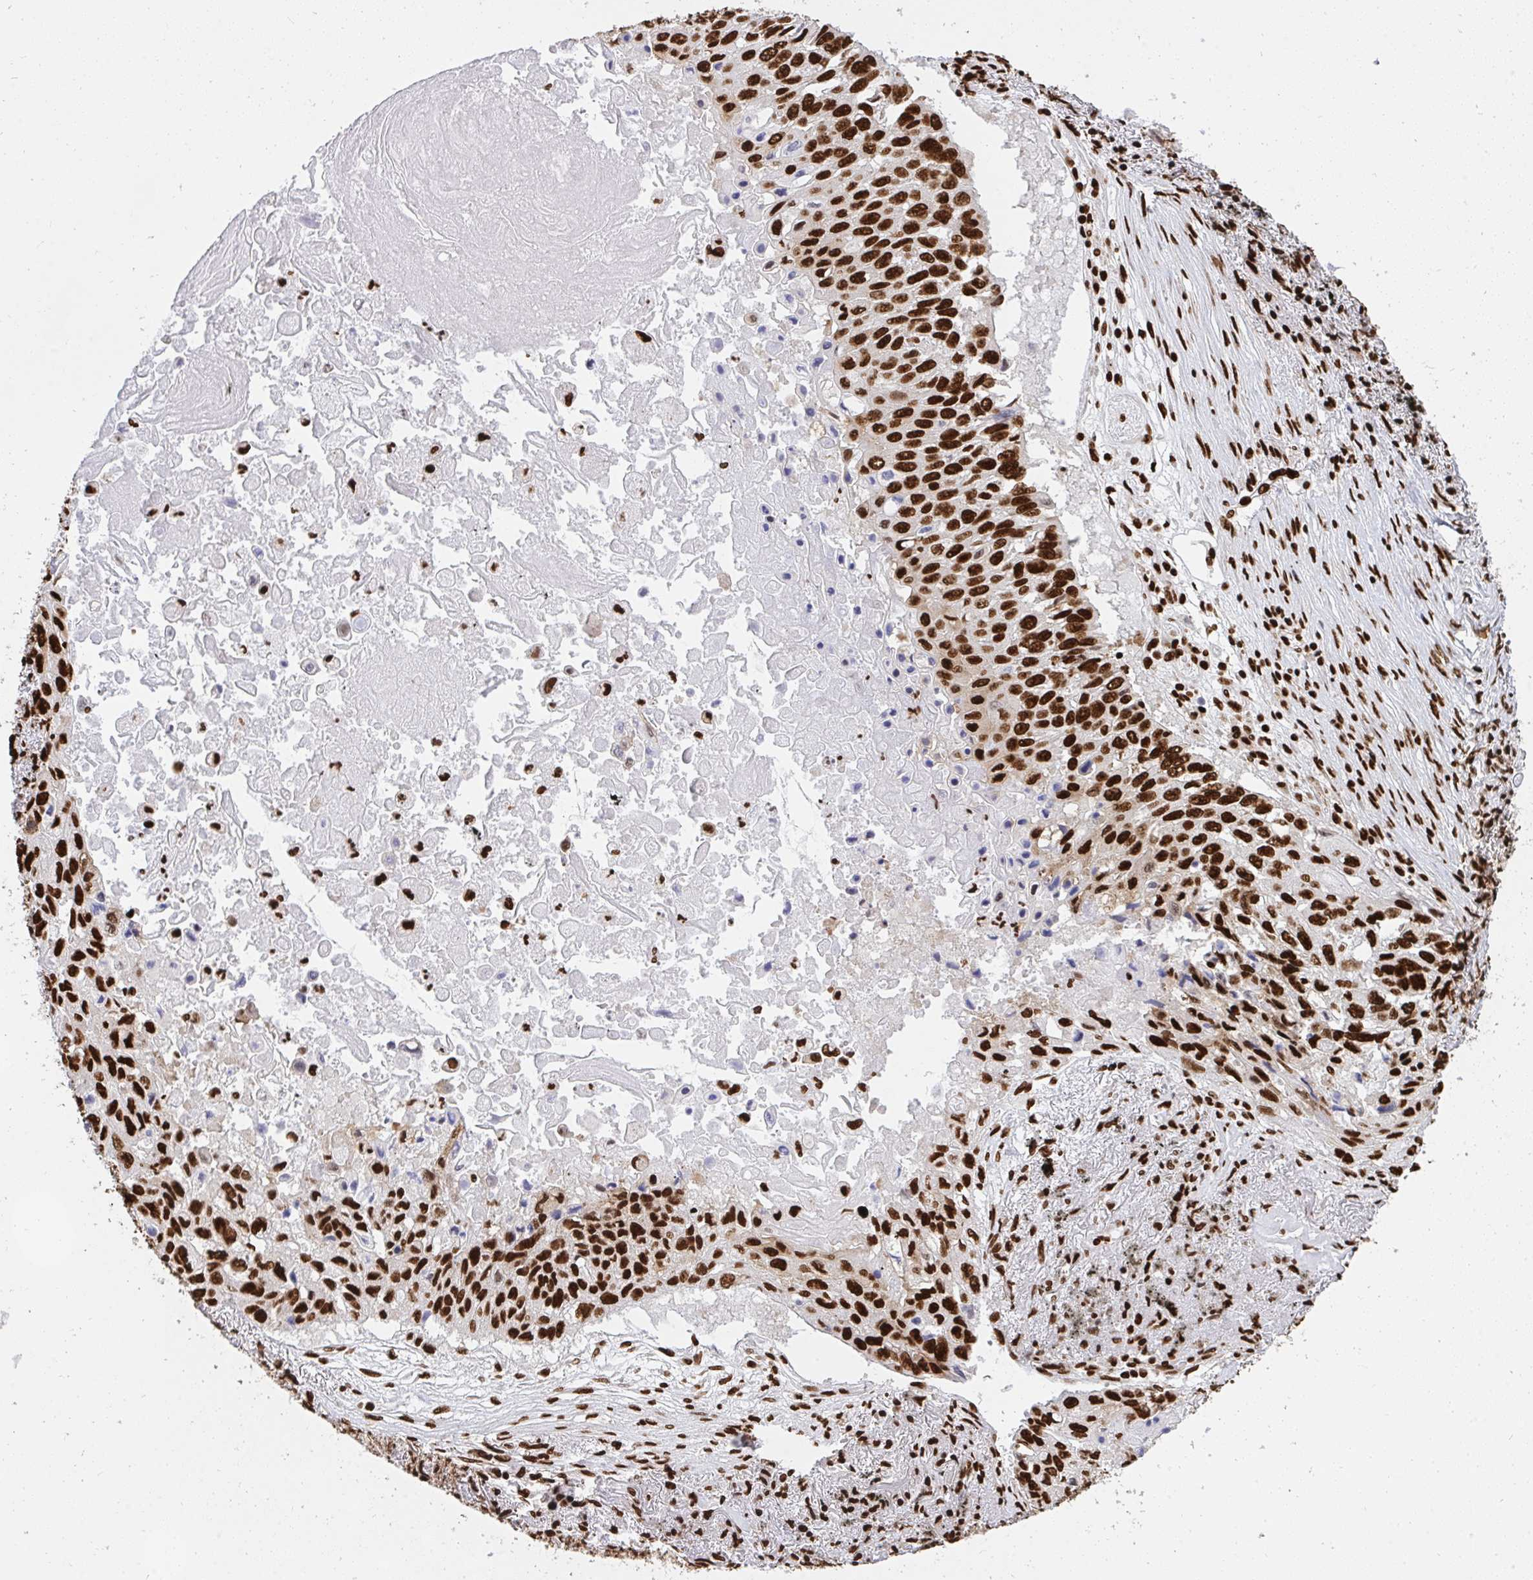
{"staining": {"intensity": "strong", "quantity": ">75%", "location": "nuclear"}, "tissue": "lung cancer", "cell_type": "Tumor cells", "image_type": "cancer", "snomed": [{"axis": "morphology", "description": "Squamous cell carcinoma, NOS"}, {"axis": "topography", "description": "Lung"}], "caption": "Immunohistochemical staining of squamous cell carcinoma (lung) displays strong nuclear protein positivity in approximately >75% of tumor cells.", "gene": "HNRNPL", "patient": {"sex": "male", "age": 75}}